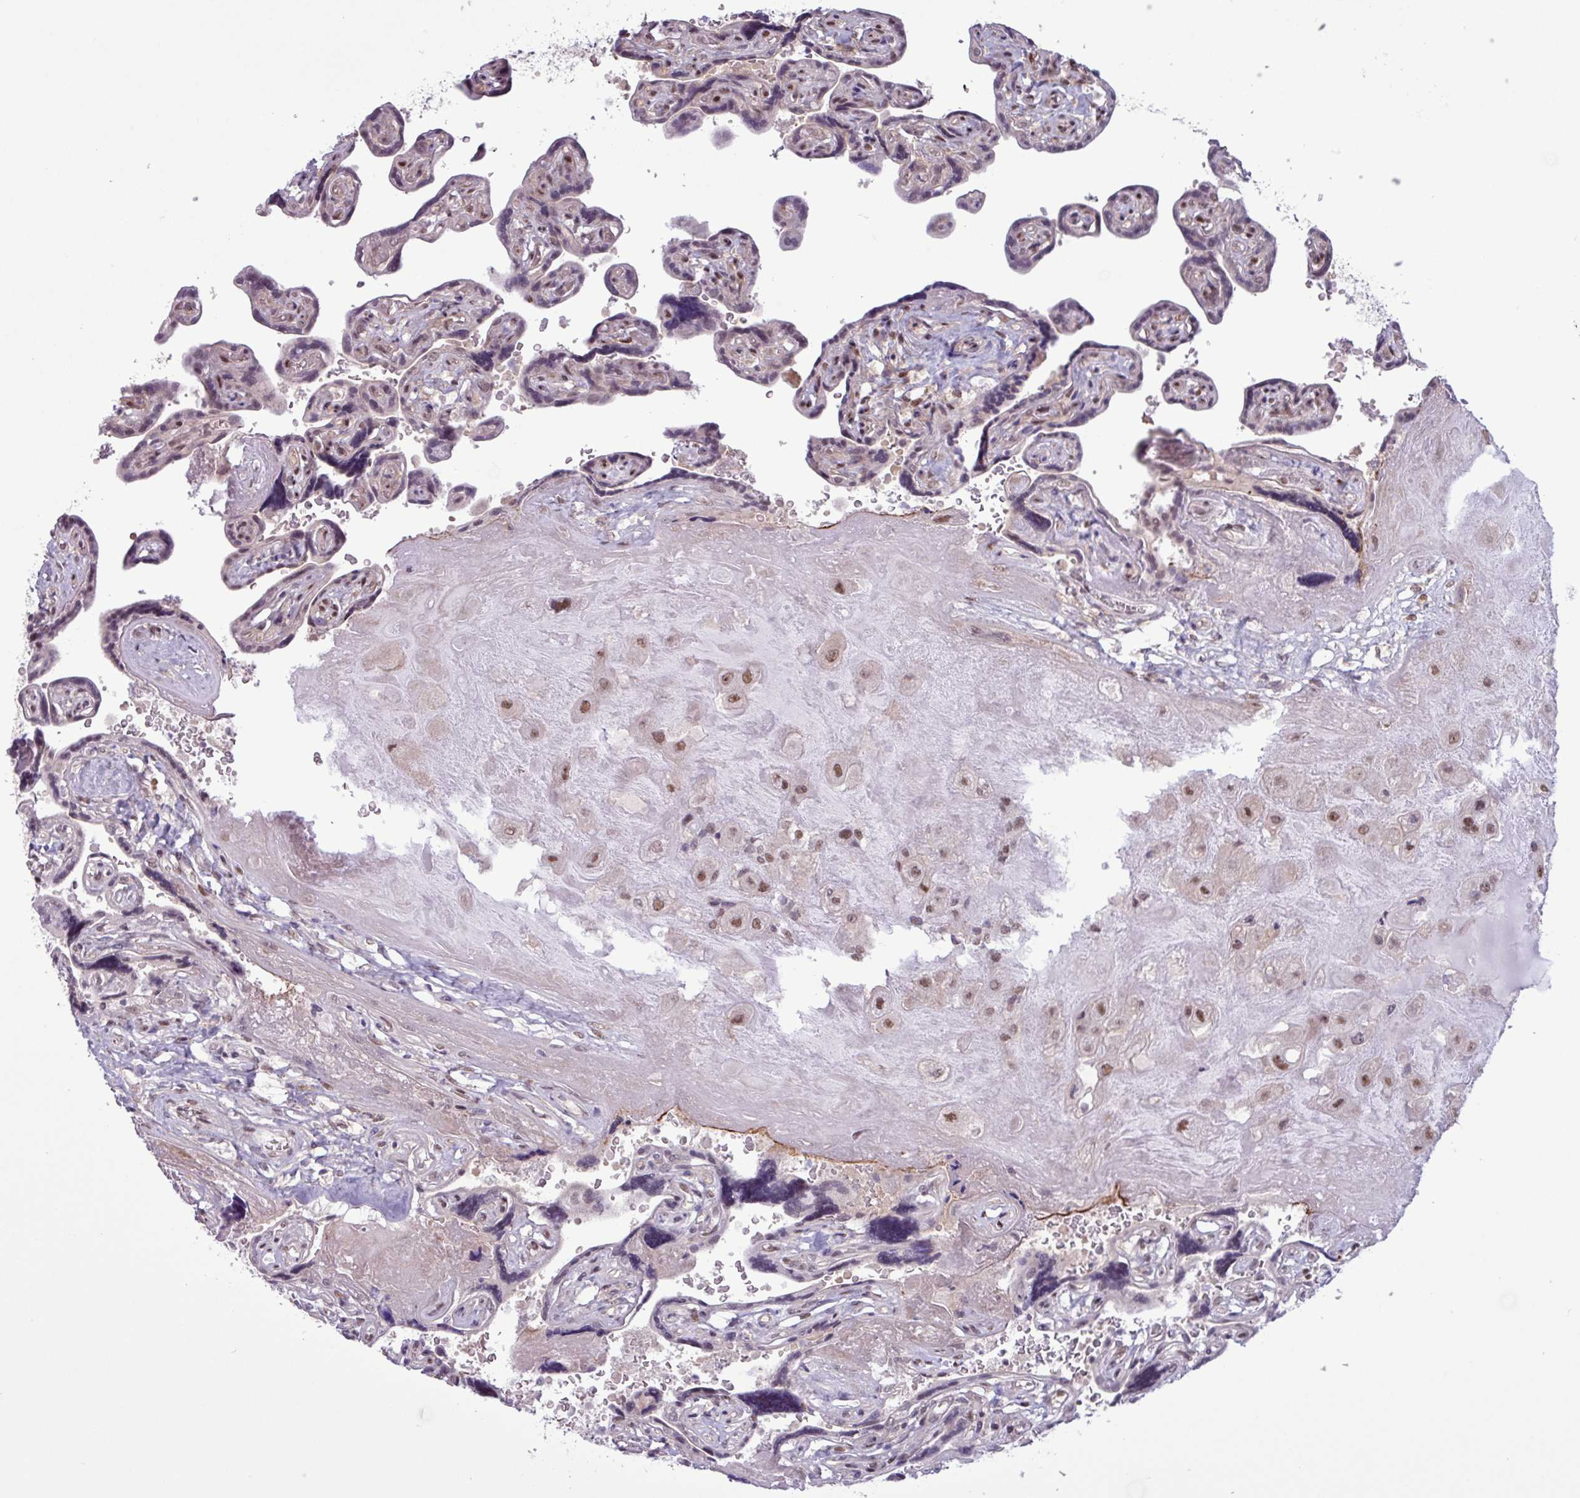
{"staining": {"intensity": "moderate", "quantity": ">75%", "location": "nuclear"}, "tissue": "placenta", "cell_type": "Decidual cells", "image_type": "normal", "snomed": [{"axis": "morphology", "description": "Normal tissue, NOS"}, {"axis": "topography", "description": "Placenta"}], "caption": "Human placenta stained with a brown dye reveals moderate nuclear positive positivity in approximately >75% of decidual cells.", "gene": "NOTCH2", "patient": {"sex": "female", "age": 32}}